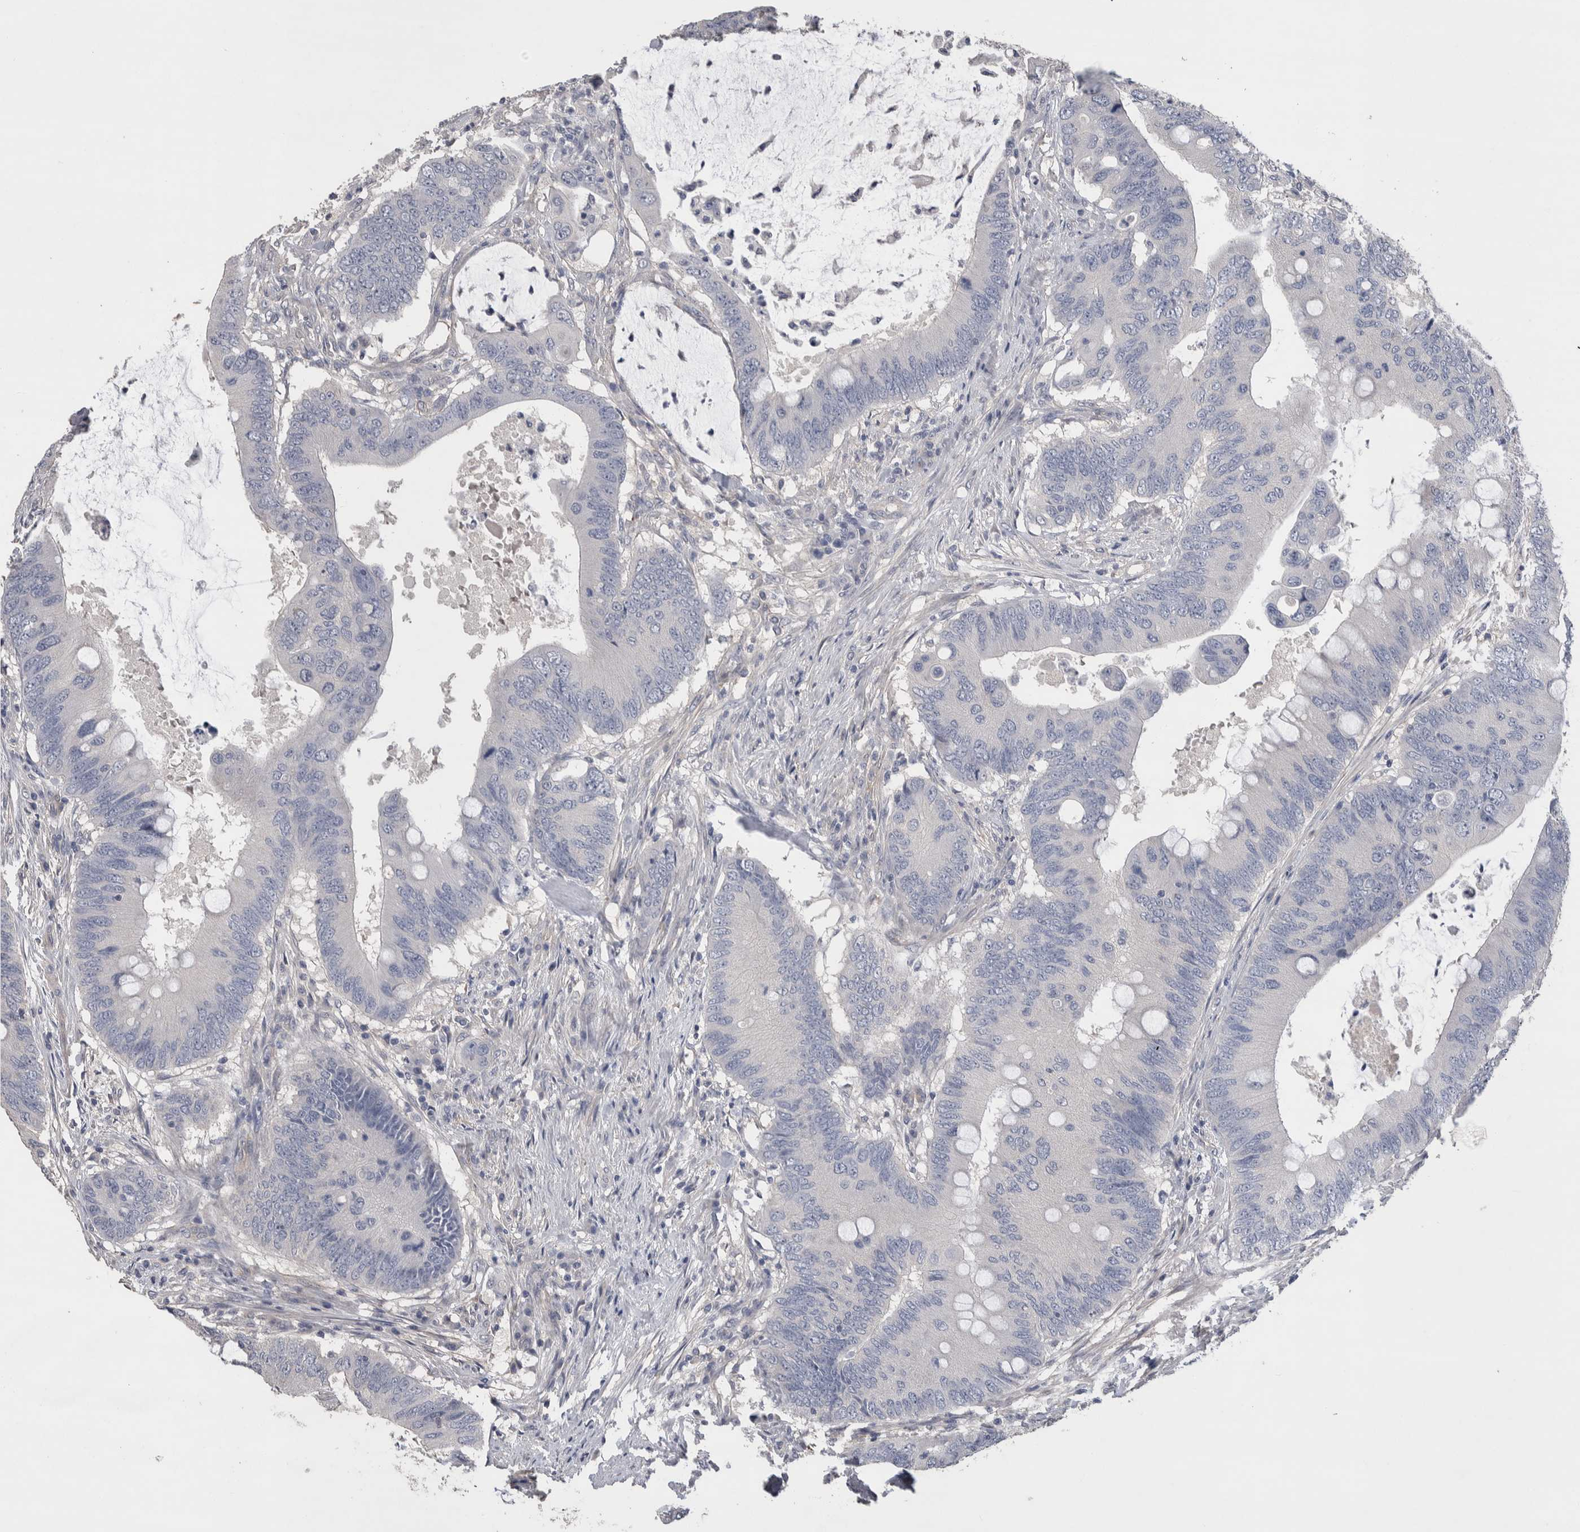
{"staining": {"intensity": "negative", "quantity": "none", "location": "none"}, "tissue": "colorectal cancer", "cell_type": "Tumor cells", "image_type": "cancer", "snomed": [{"axis": "morphology", "description": "Adenocarcinoma, NOS"}, {"axis": "topography", "description": "Colon"}], "caption": "DAB immunohistochemical staining of colorectal adenocarcinoma exhibits no significant staining in tumor cells.", "gene": "GCNA", "patient": {"sex": "male", "age": 71}}